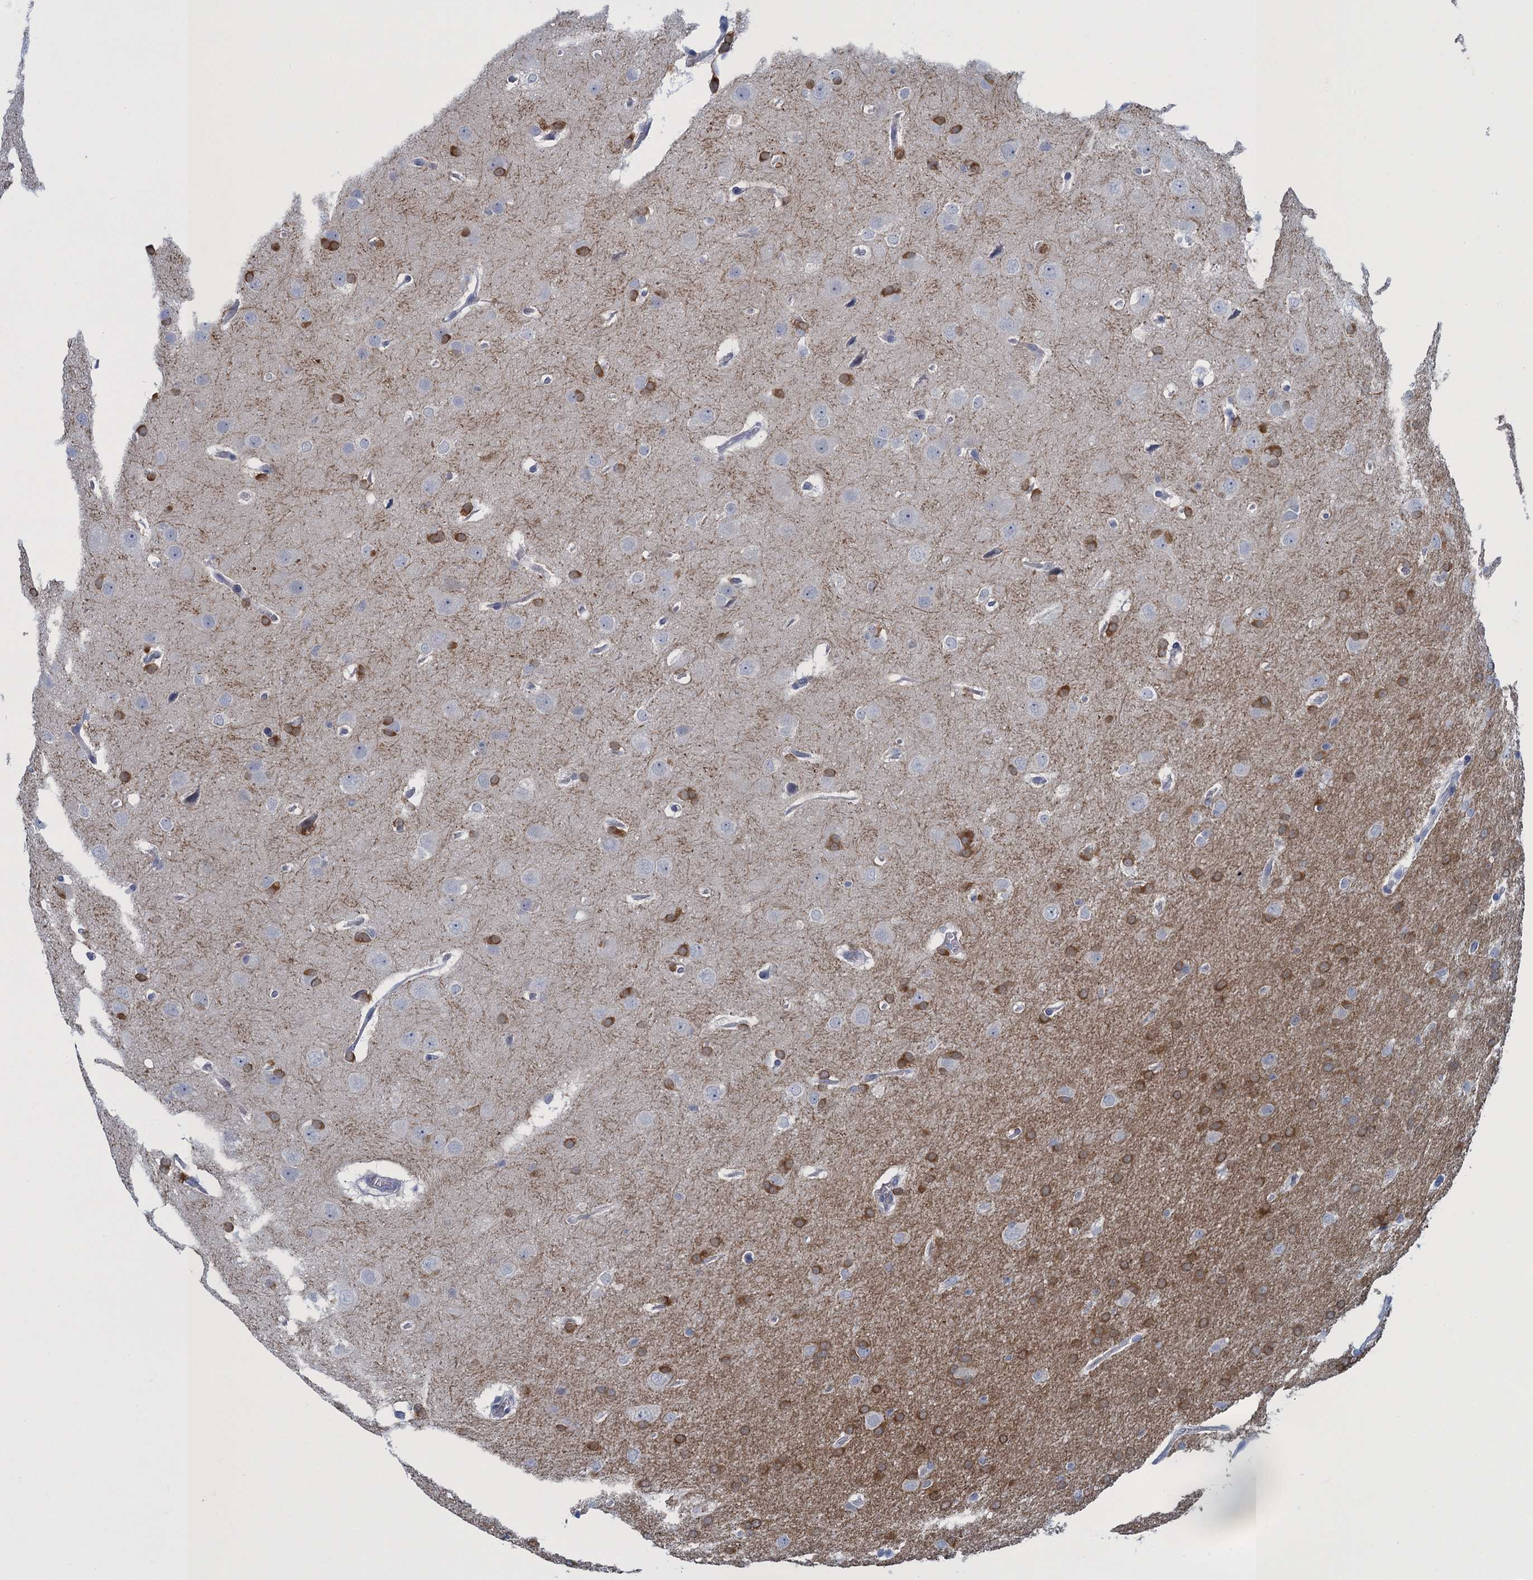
{"staining": {"intensity": "moderate", "quantity": "25%-75%", "location": "cytoplasmic/membranous"}, "tissue": "glioma", "cell_type": "Tumor cells", "image_type": "cancer", "snomed": [{"axis": "morphology", "description": "Glioma, malignant, Low grade"}, {"axis": "topography", "description": "Brain"}], "caption": "This photomicrograph demonstrates glioma stained with immunohistochemistry to label a protein in brown. The cytoplasmic/membranous of tumor cells show moderate positivity for the protein. Nuclei are counter-stained blue.", "gene": "SCEL", "patient": {"sex": "female", "age": 32}}